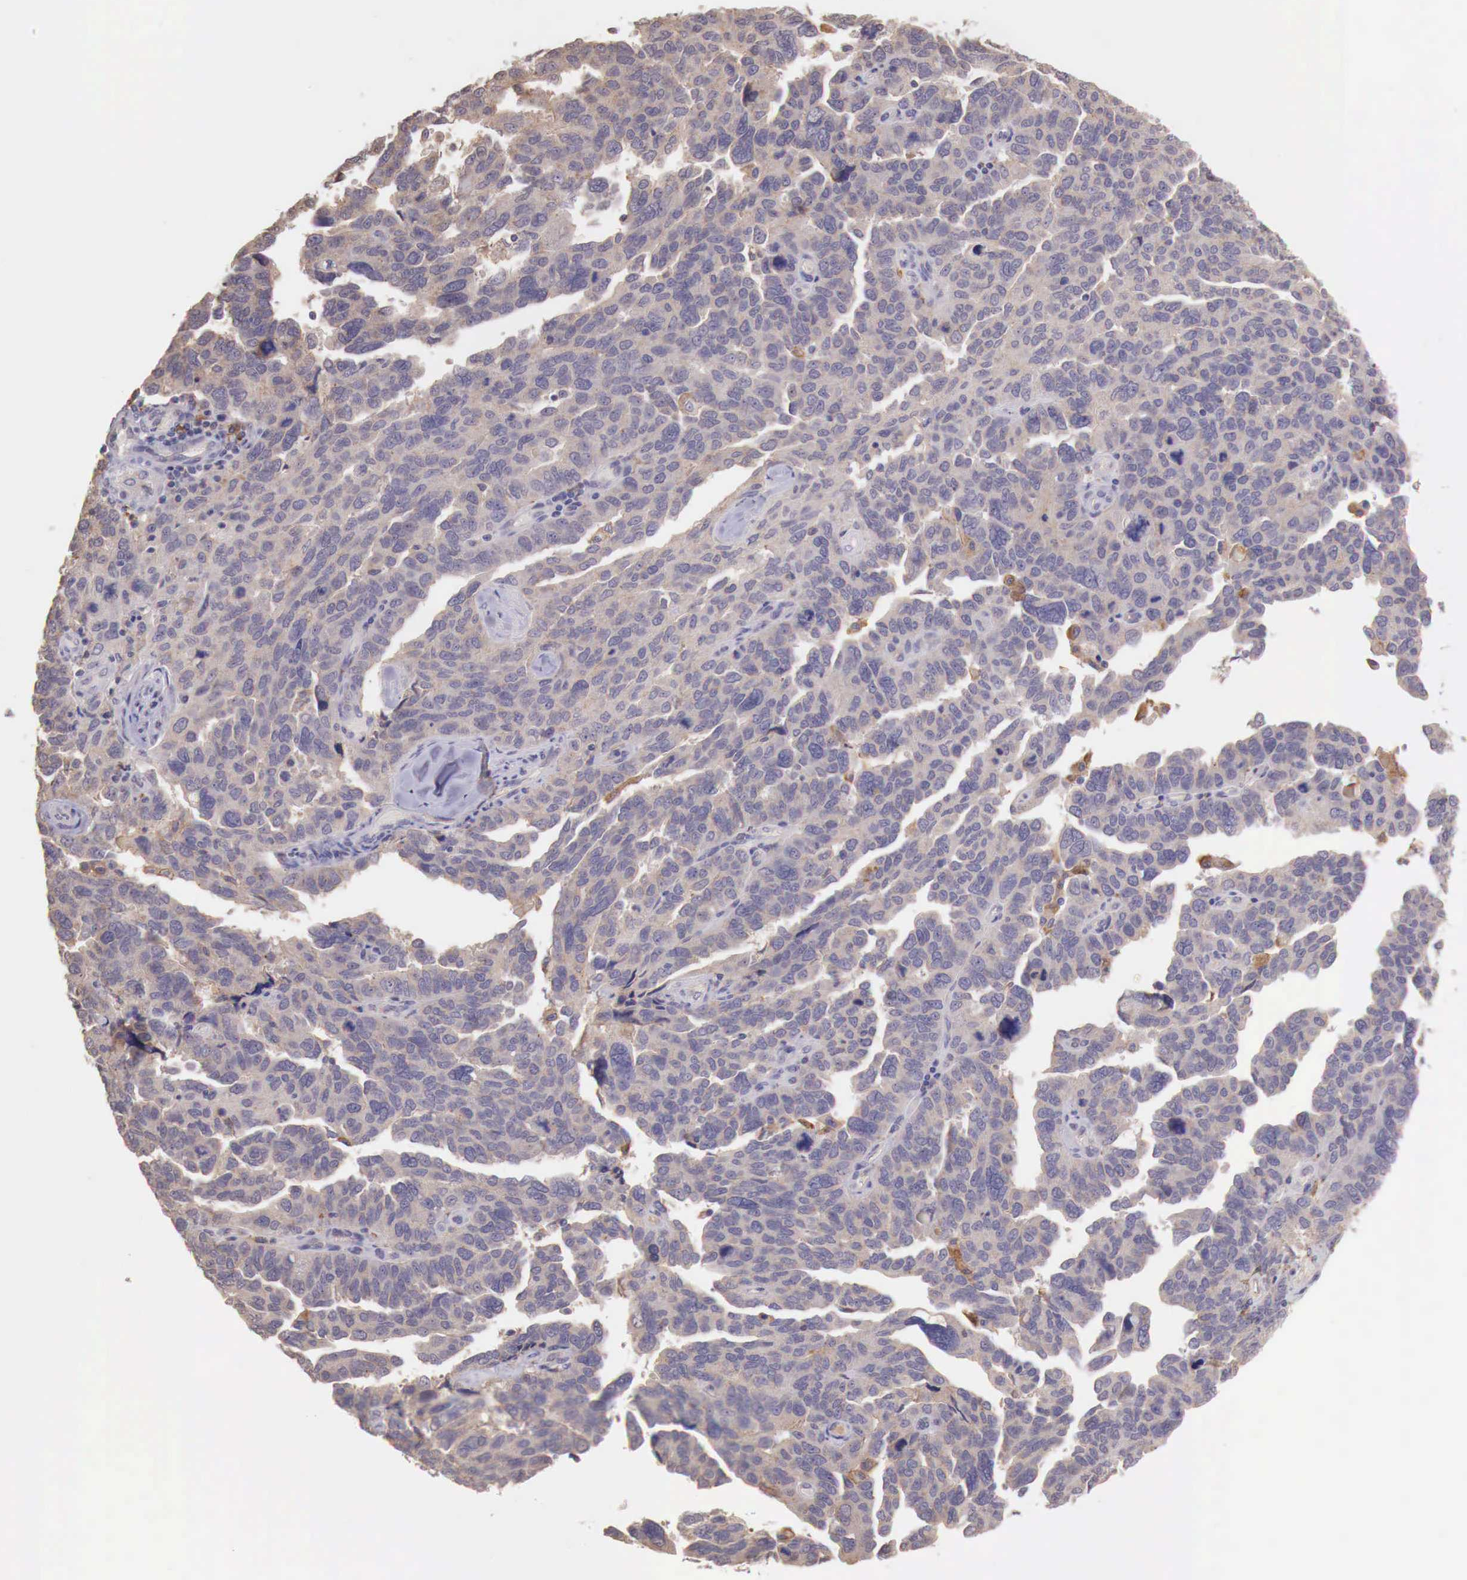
{"staining": {"intensity": "weak", "quantity": "25%-75%", "location": "cytoplasmic/membranous"}, "tissue": "ovarian cancer", "cell_type": "Tumor cells", "image_type": "cancer", "snomed": [{"axis": "morphology", "description": "Cystadenocarcinoma, serous, NOS"}, {"axis": "topography", "description": "Ovary"}], "caption": "Brown immunohistochemical staining in human ovarian cancer (serous cystadenocarcinoma) displays weak cytoplasmic/membranous staining in about 25%-75% of tumor cells.", "gene": "CHRDL1", "patient": {"sex": "female", "age": 64}}